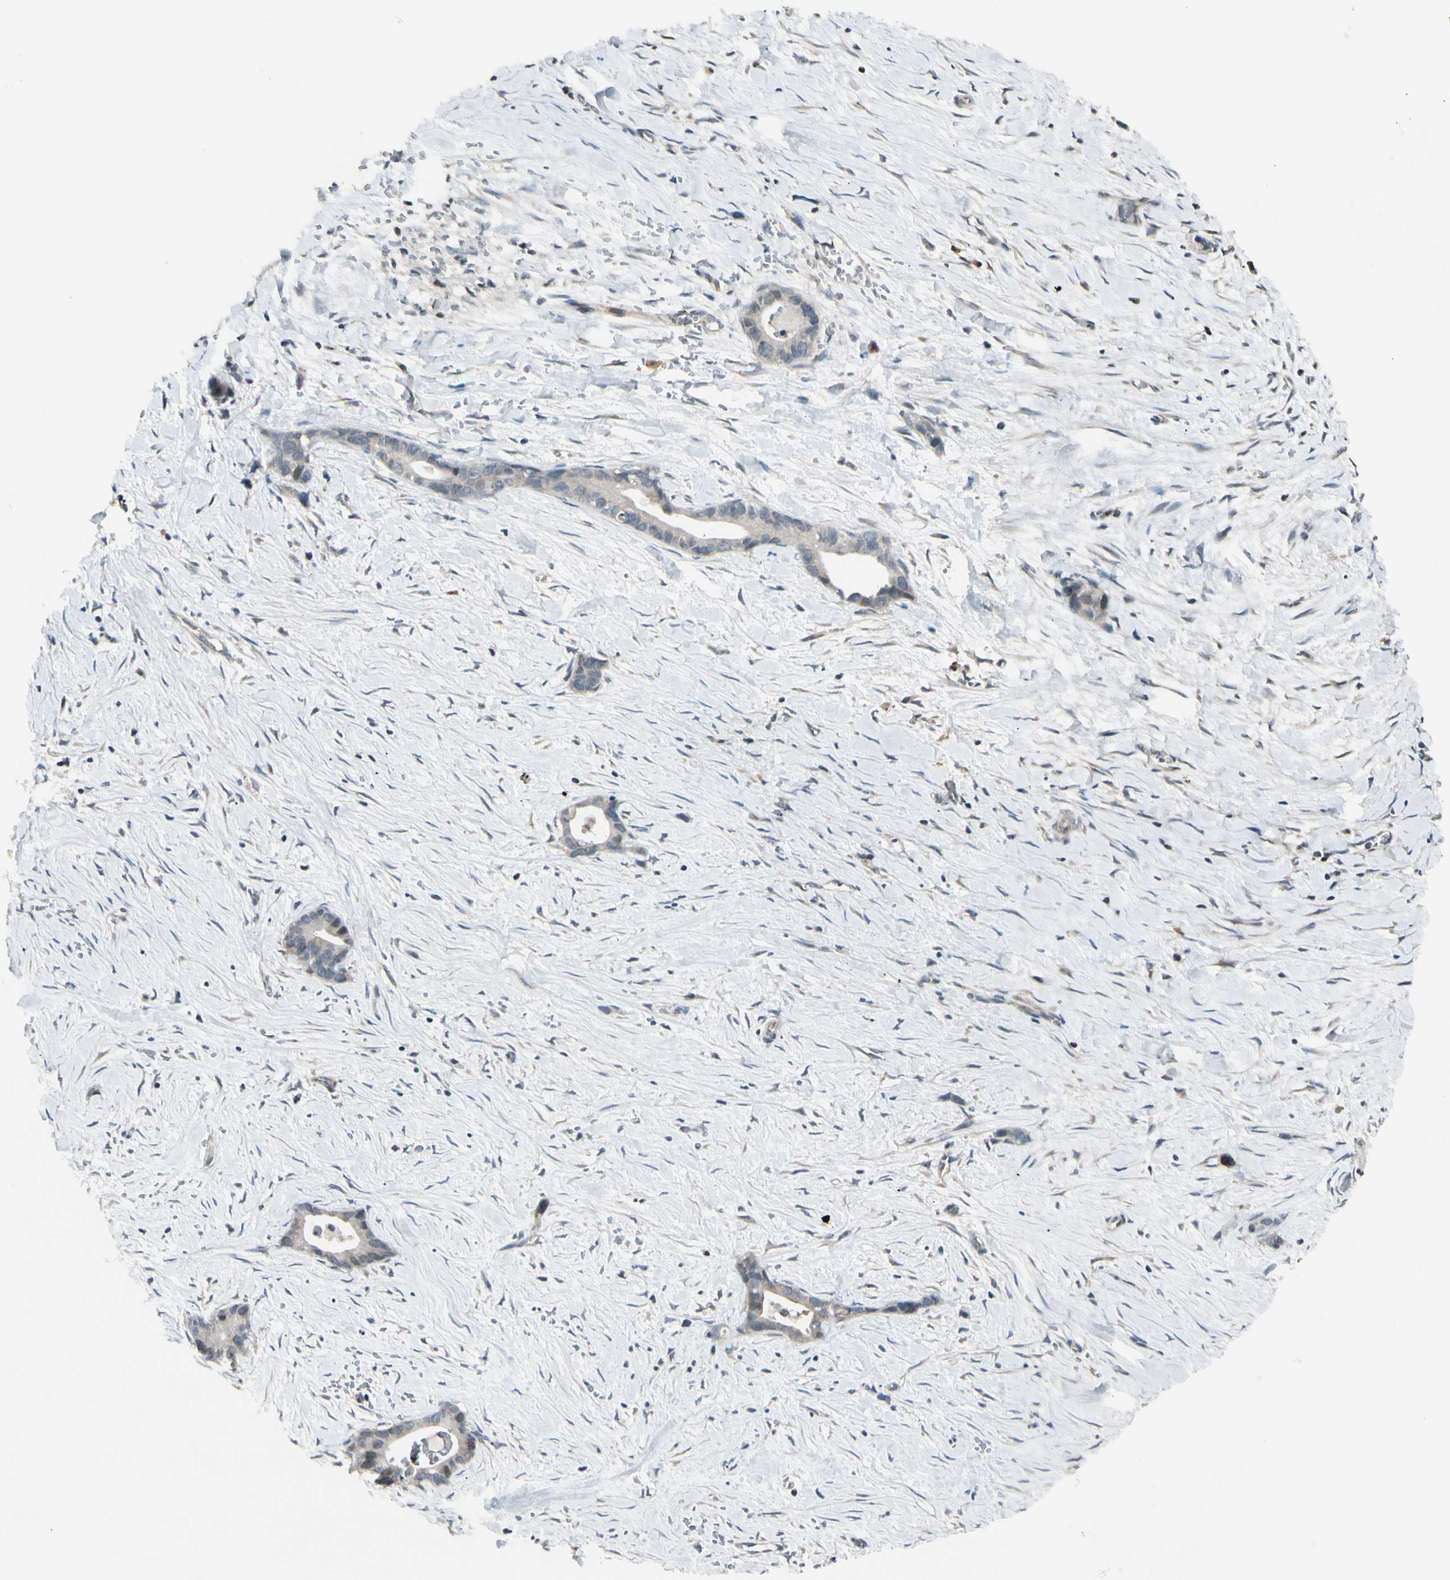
{"staining": {"intensity": "weak", "quantity": ">75%", "location": "cytoplasmic/membranous"}, "tissue": "liver cancer", "cell_type": "Tumor cells", "image_type": "cancer", "snomed": [{"axis": "morphology", "description": "Cholangiocarcinoma"}, {"axis": "topography", "description": "Liver"}], "caption": "This photomicrograph shows immunohistochemistry staining of cholangiocarcinoma (liver), with low weak cytoplasmic/membranous expression in about >75% of tumor cells.", "gene": "FGF10", "patient": {"sex": "female", "age": 55}}